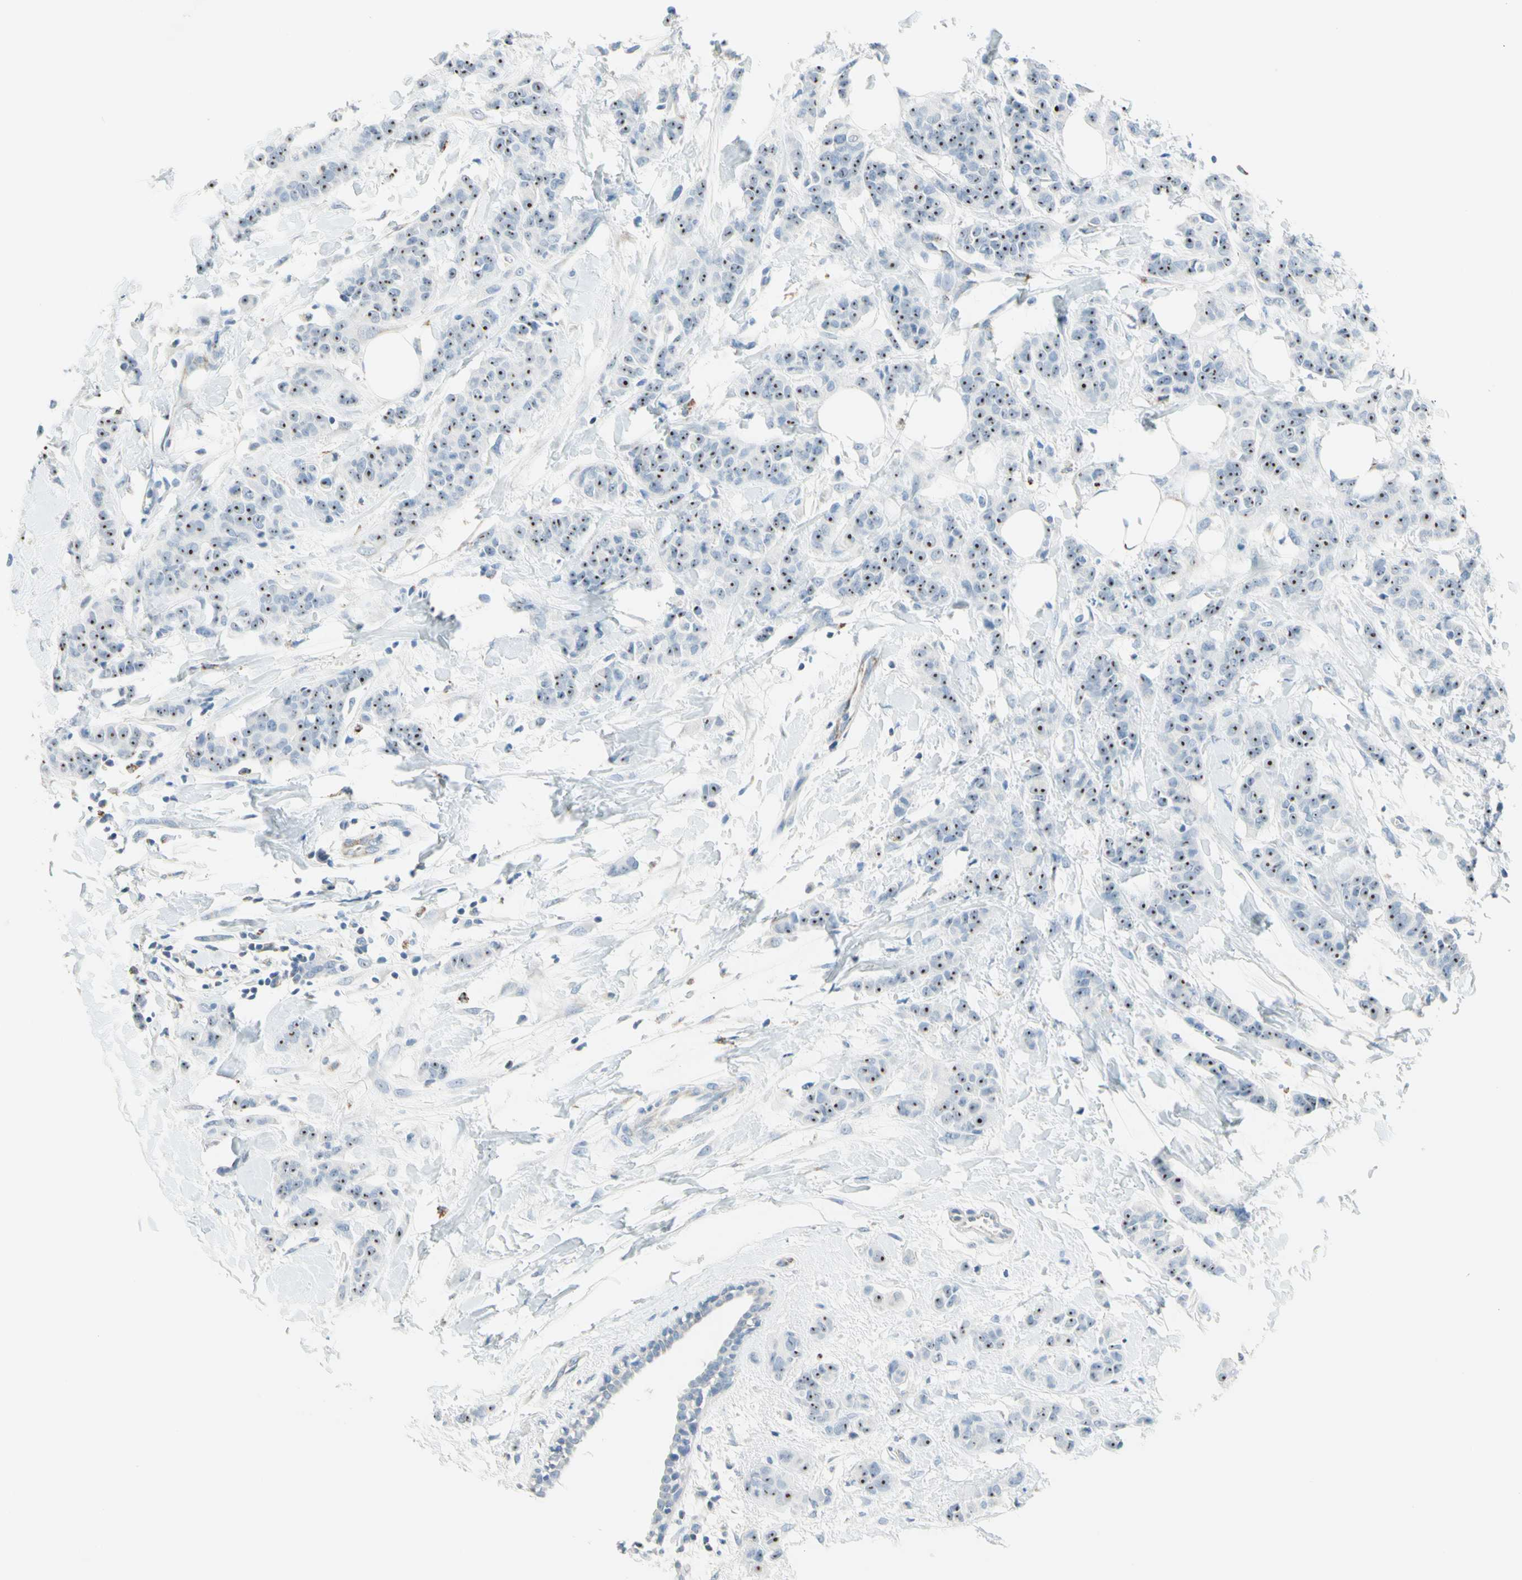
{"staining": {"intensity": "moderate", "quantity": ">75%", "location": "nuclear"}, "tissue": "breast cancer", "cell_type": "Tumor cells", "image_type": "cancer", "snomed": [{"axis": "morphology", "description": "Normal tissue, NOS"}, {"axis": "morphology", "description": "Duct carcinoma"}, {"axis": "topography", "description": "Breast"}], "caption": "Brown immunohistochemical staining in human breast intraductal carcinoma exhibits moderate nuclear staining in approximately >75% of tumor cells. (brown staining indicates protein expression, while blue staining denotes nuclei).", "gene": "CYSLTR1", "patient": {"sex": "female", "age": 40}}